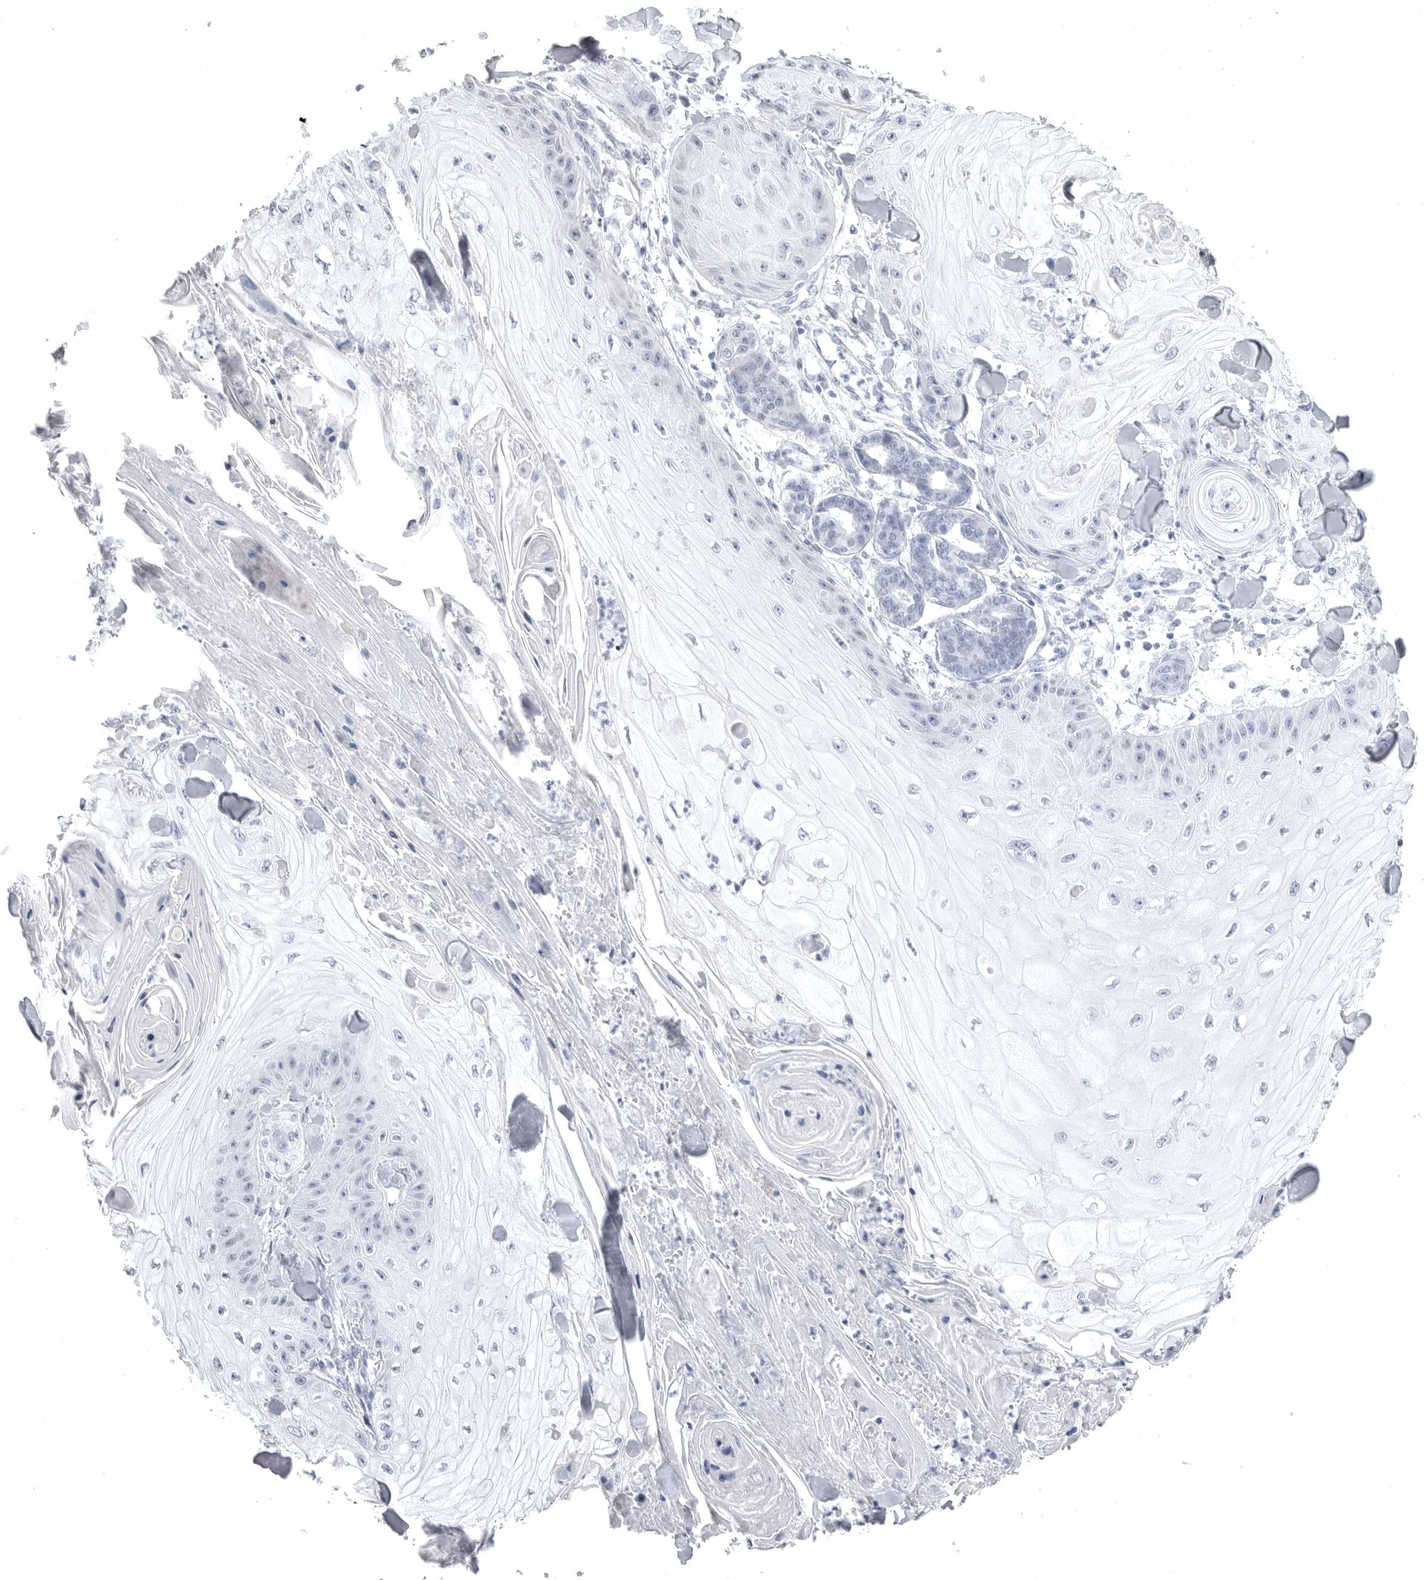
{"staining": {"intensity": "negative", "quantity": "none", "location": "none"}, "tissue": "skin cancer", "cell_type": "Tumor cells", "image_type": "cancer", "snomed": [{"axis": "morphology", "description": "Squamous cell carcinoma, NOS"}, {"axis": "topography", "description": "Skin"}], "caption": "An immunohistochemistry micrograph of skin squamous cell carcinoma is shown. There is no staining in tumor cells of skin squamous cell carcinoma.", "gene": "TUFM", "patient": {"sex": "male", "age": 74}}